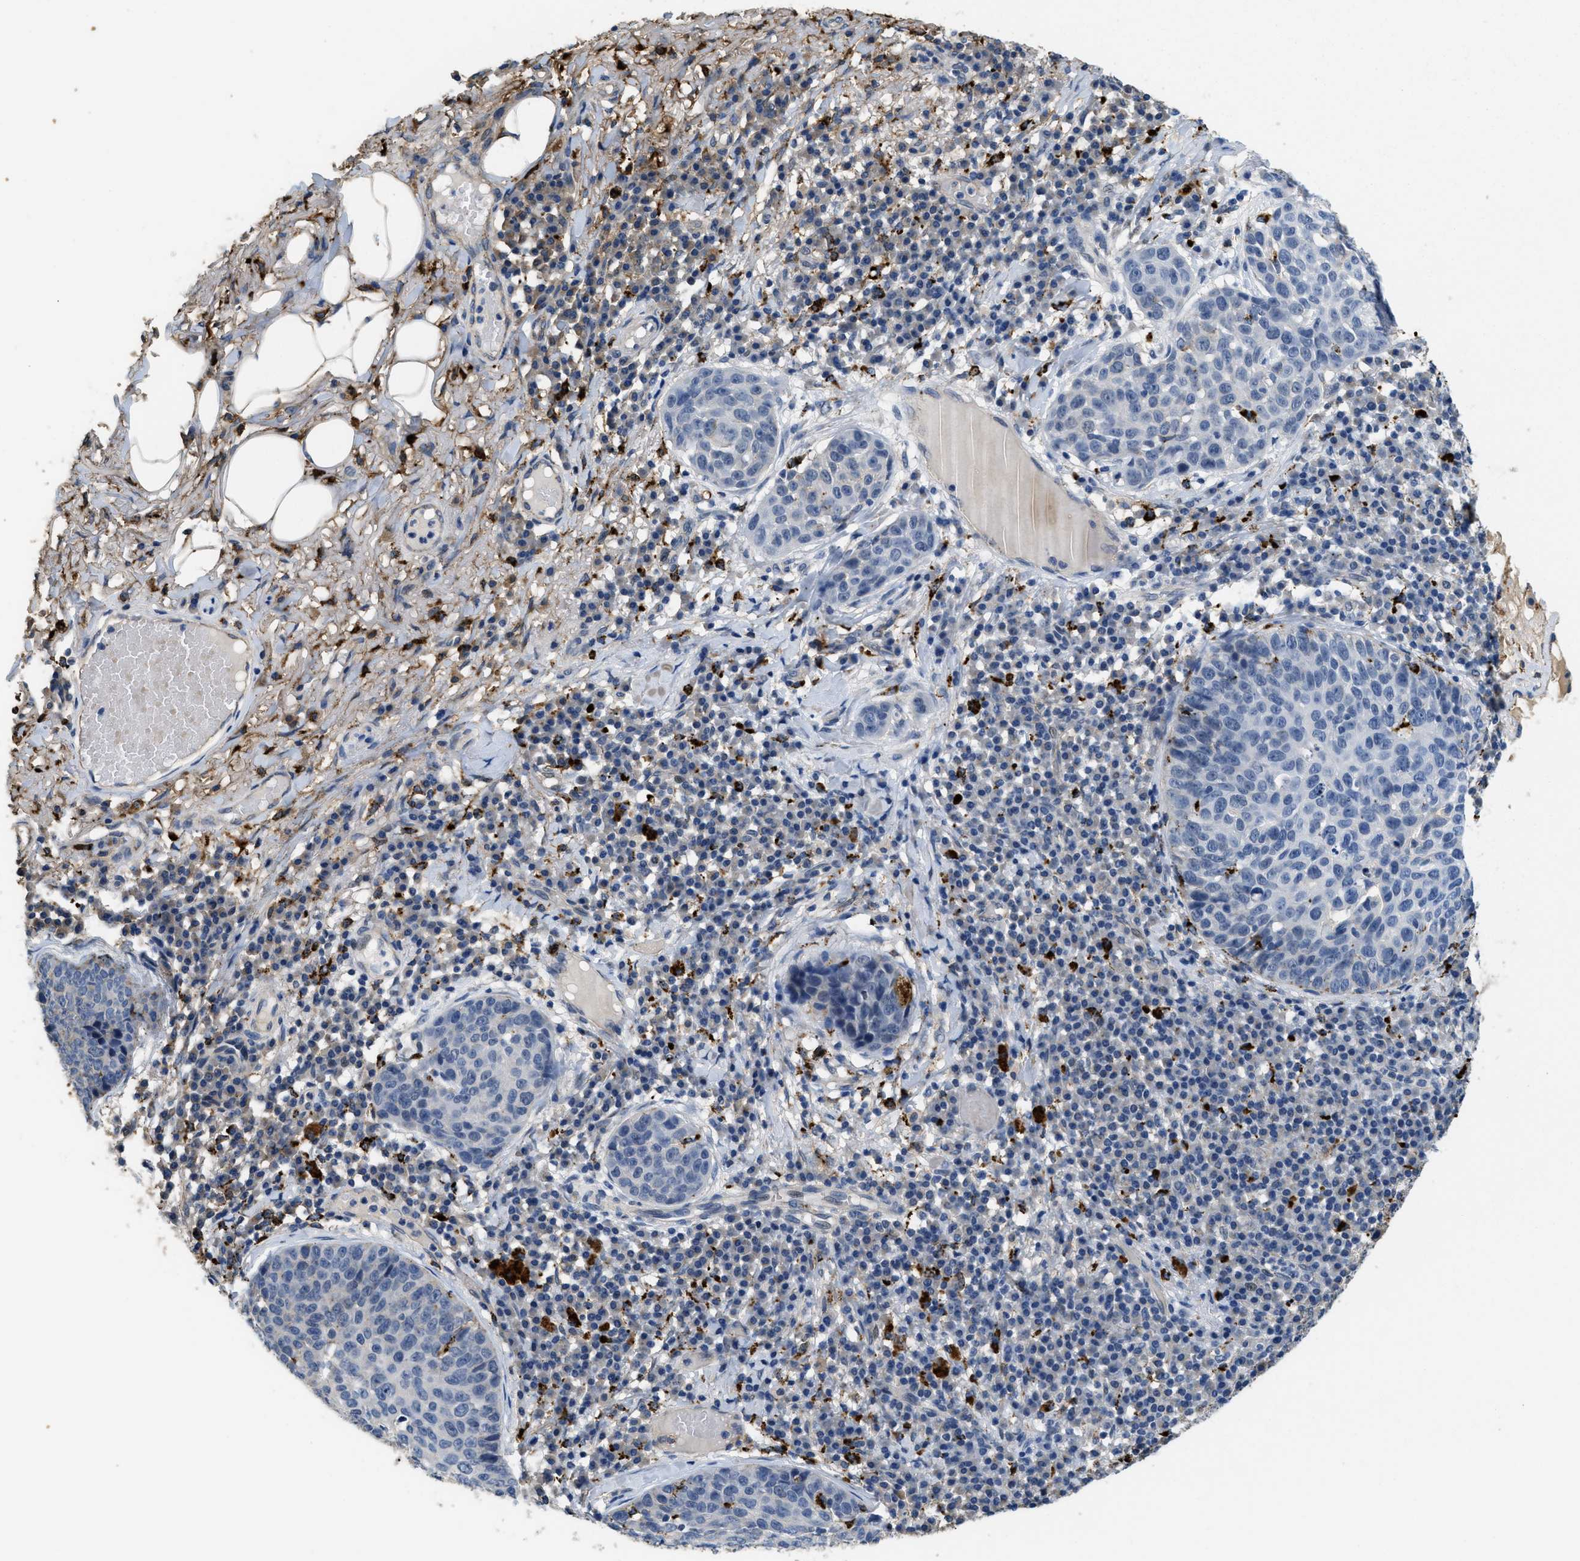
{"staining": {"intensity": "negative", "quantity": "none", "location": "none"}, "tissue": "skin cancer", "cell_type": "Tumor cells", "image_type": "cancer", "snomed": [{"axis": "morphology", "description": "Squamous cell carcinoma in situ, NOS"}, {"axis": "morphology", "description": "Squamous cell carcinoma, NOS"}, {"axis": "topography", "description": "Skin"}], "caption": "Immunohistochemical staining of human squamous cell carcinoma (skin) displays no significant positivity in tumor cells. (Stains: DAB (3,3'-diaminobenzidine) immunohistochemistry (IHC) with hematoxylin counter stain, Microscopy: brightfield microscopy at high magnification).", "gene": "BMPR2", "patient": {"sex": "male", "age": 93}}